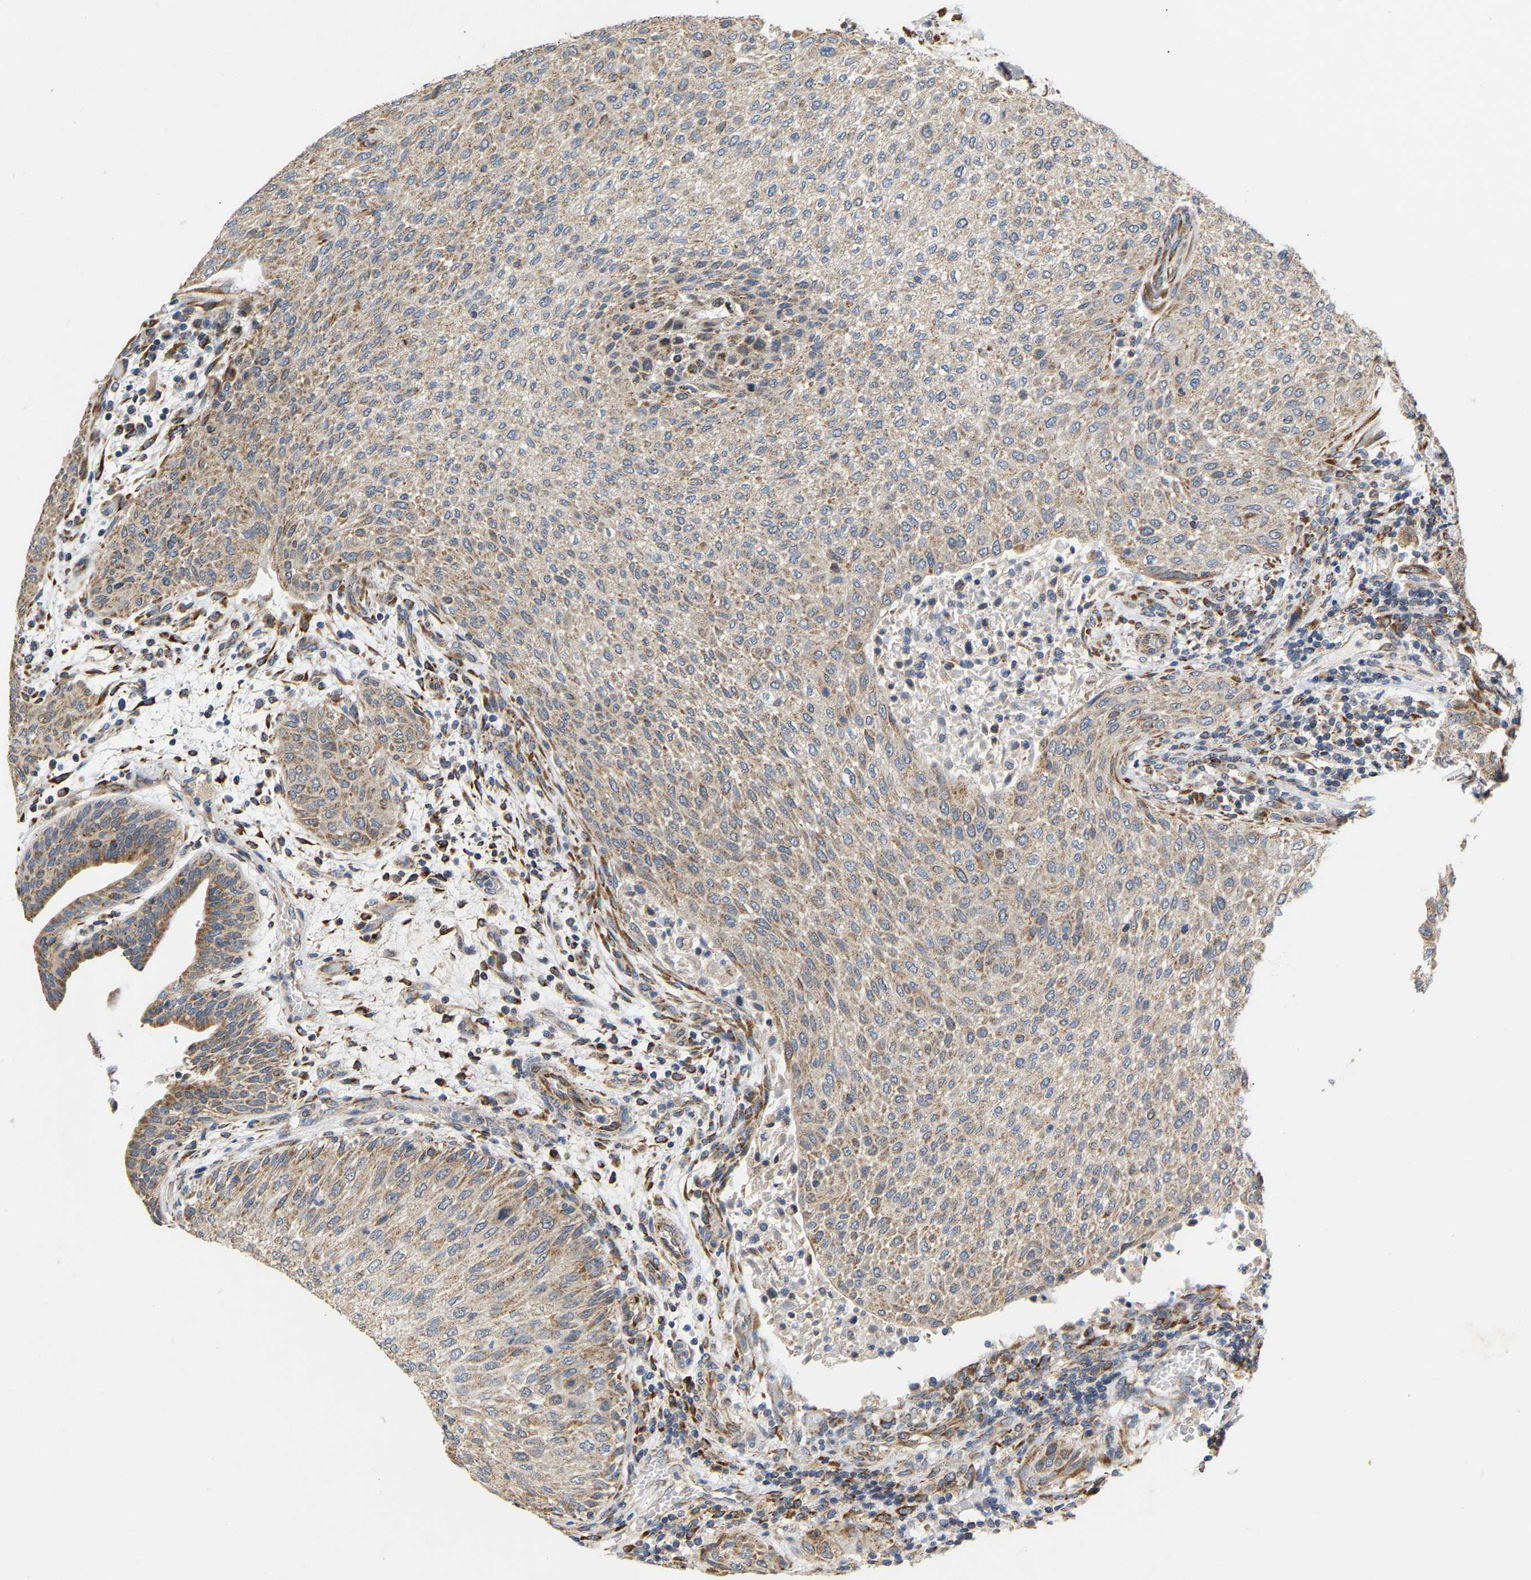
{"staining": {"intensity": "moderate", "quantity": "25%-75%", "location": "cytoplasmic/membranous"}, "tissue": "urothelial cancer", "cell_type": "Tumor cells", "image_type": "cancer", "snomed": [{"axis": "morphology", "description": "Urothelial carcinoma, Low grade"}, {"axis": "morphology", "description": "Urothelial carcinoma, High grade"}, {"axis": "topography", "description": "Urinary bladder"}], "caption": "Protein analysis of high-grade urothelial carcinoma tissue demonstrates moderate cytoplasmic/membranous expression in about 25%-75% of tumor cells.", "gene": "TMEM168", "patient": {"sex": "male", "age": 35}}